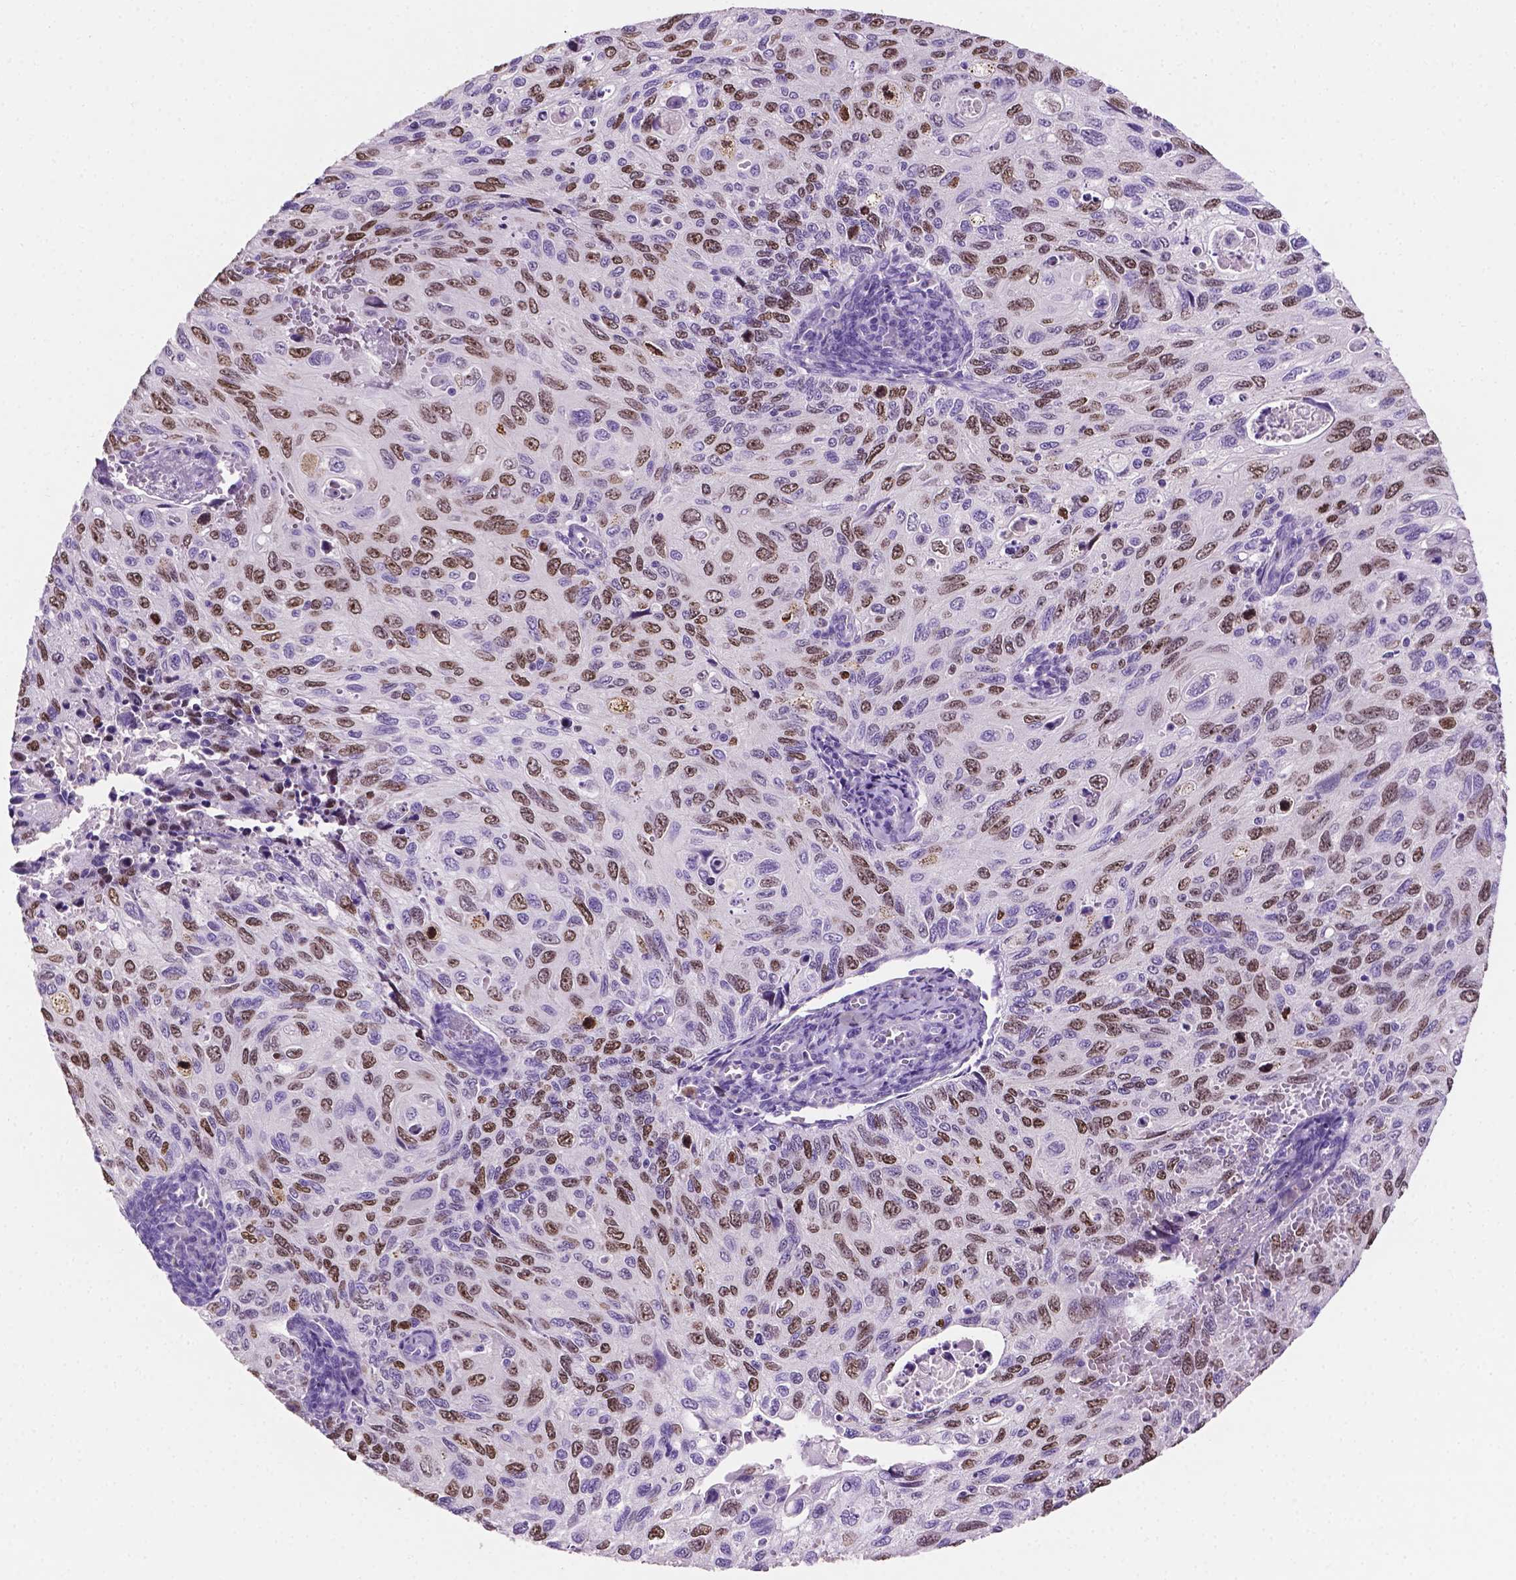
{"staining": {"intensity": "moderate", "quantity": "25%-75%", "location": "nuclear"}, "tissue": "cervical cancer", "cell_type": "Tumor cells", "image_type": "cancer", "snomed": [{"axis": "morphology", "description": "Squamous cell carcinoma, NOS"}, {"axis": "topography", "description": "Cervix"}], "caption": "Immunohistochemistry (IHC) (DAB) staining of human cervical squamous cell carcinoma reveals moderate nuclear protein positivity in approximately 25%-75% of tumor cells.", "gene": "SIAH2", "patient": {"sex": "female", "age": 70}}